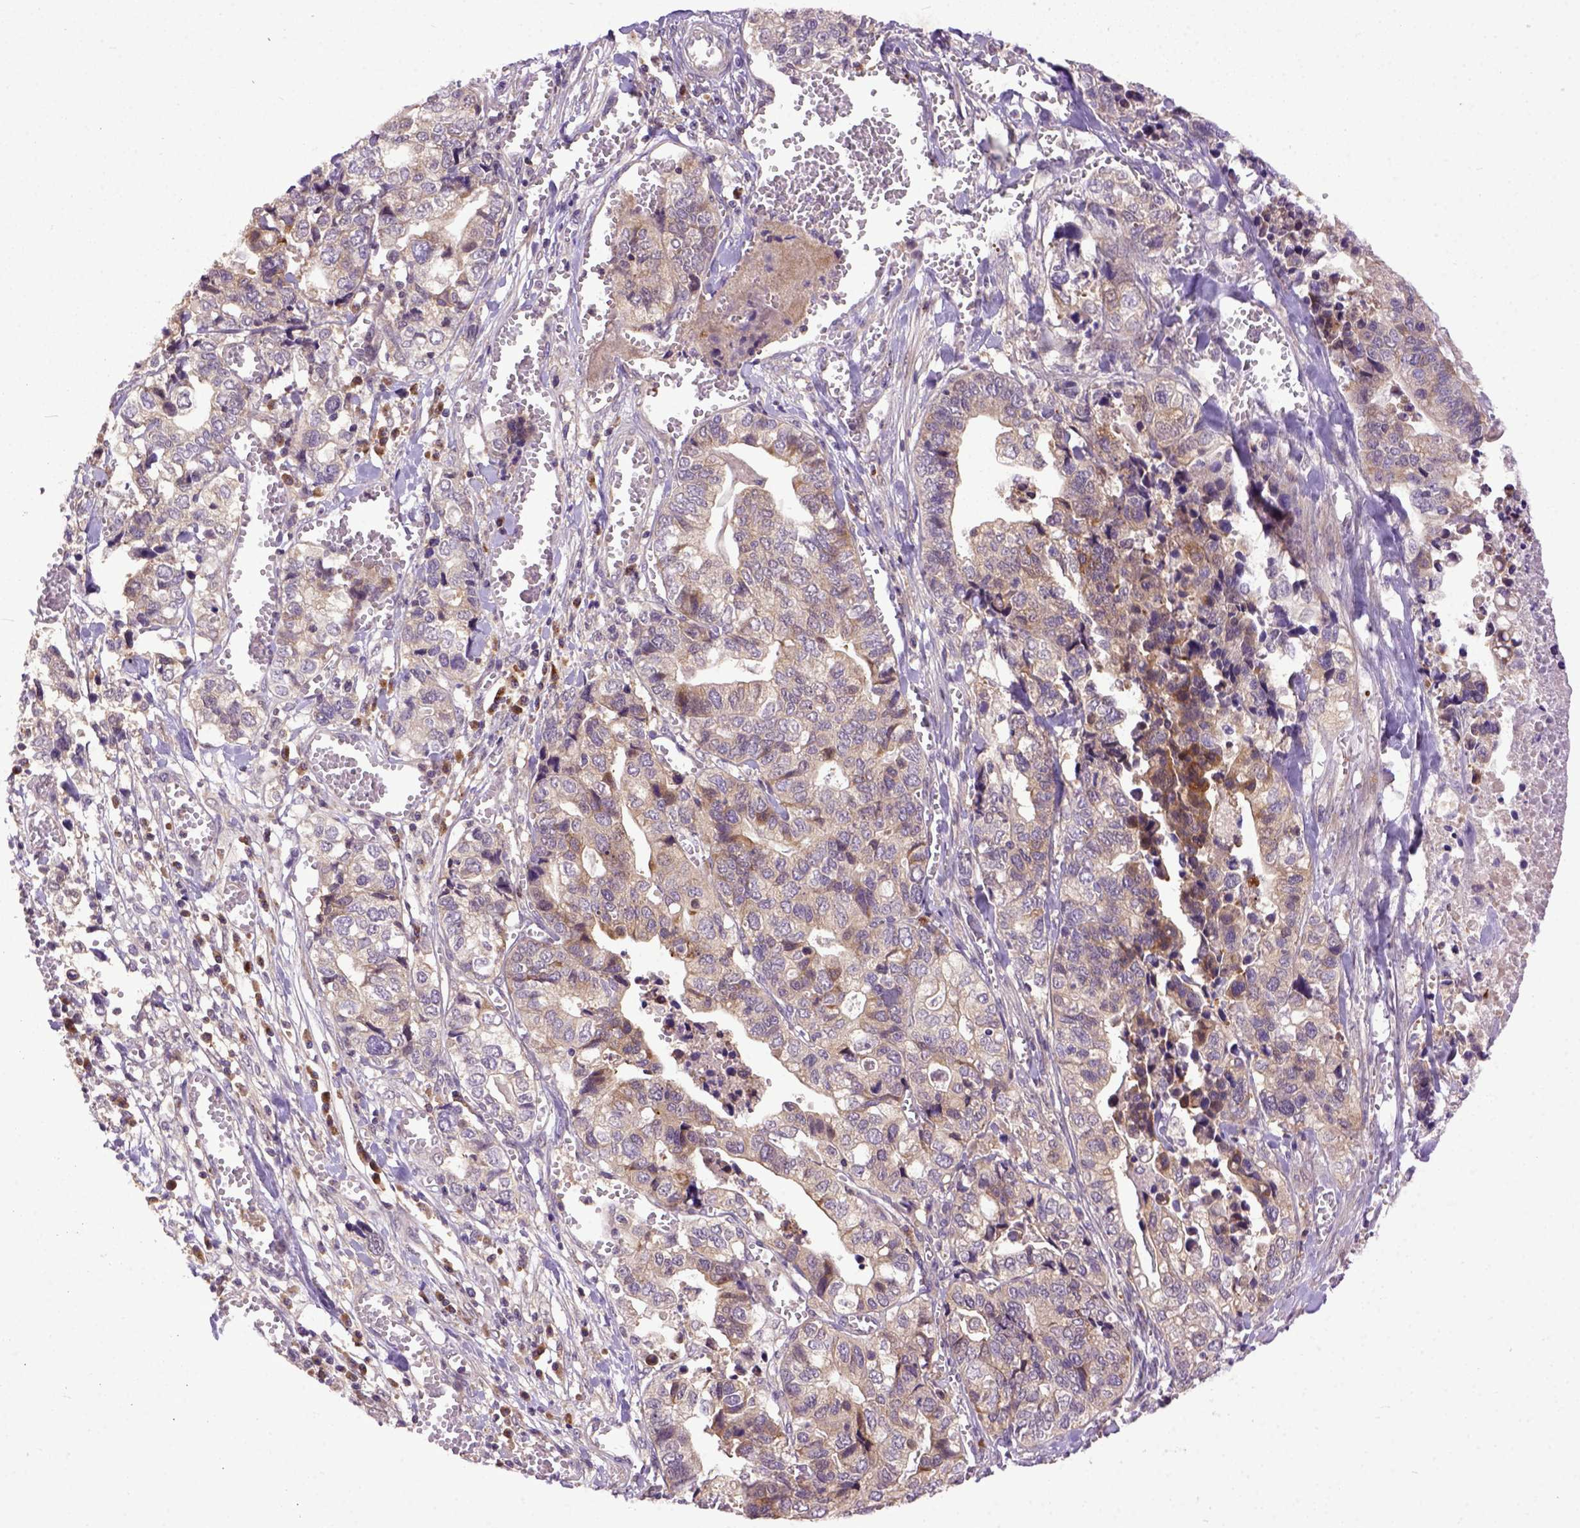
{"staining": {"intensity": "moderate", "quantity": "<25%", "location": "cytoplasmic/membranous"}, "tissue": "stomach cancer", "cell_type": "Tumor cells", "image_type": "cancer", "snomed": [{"axis": "morphology", "description": "Adenocarcinoma, NOS"}, {"axis": "topography", "description": "Stomach, upper"}], "caption": "Tumor cells show low levels of moderate cytoplasmic/membranous expression in about <25% of cells in human stomach cancer (adenocarcinoma).", "gene": "CPNE1", "patient": {"sex": "female", "age": 67}}